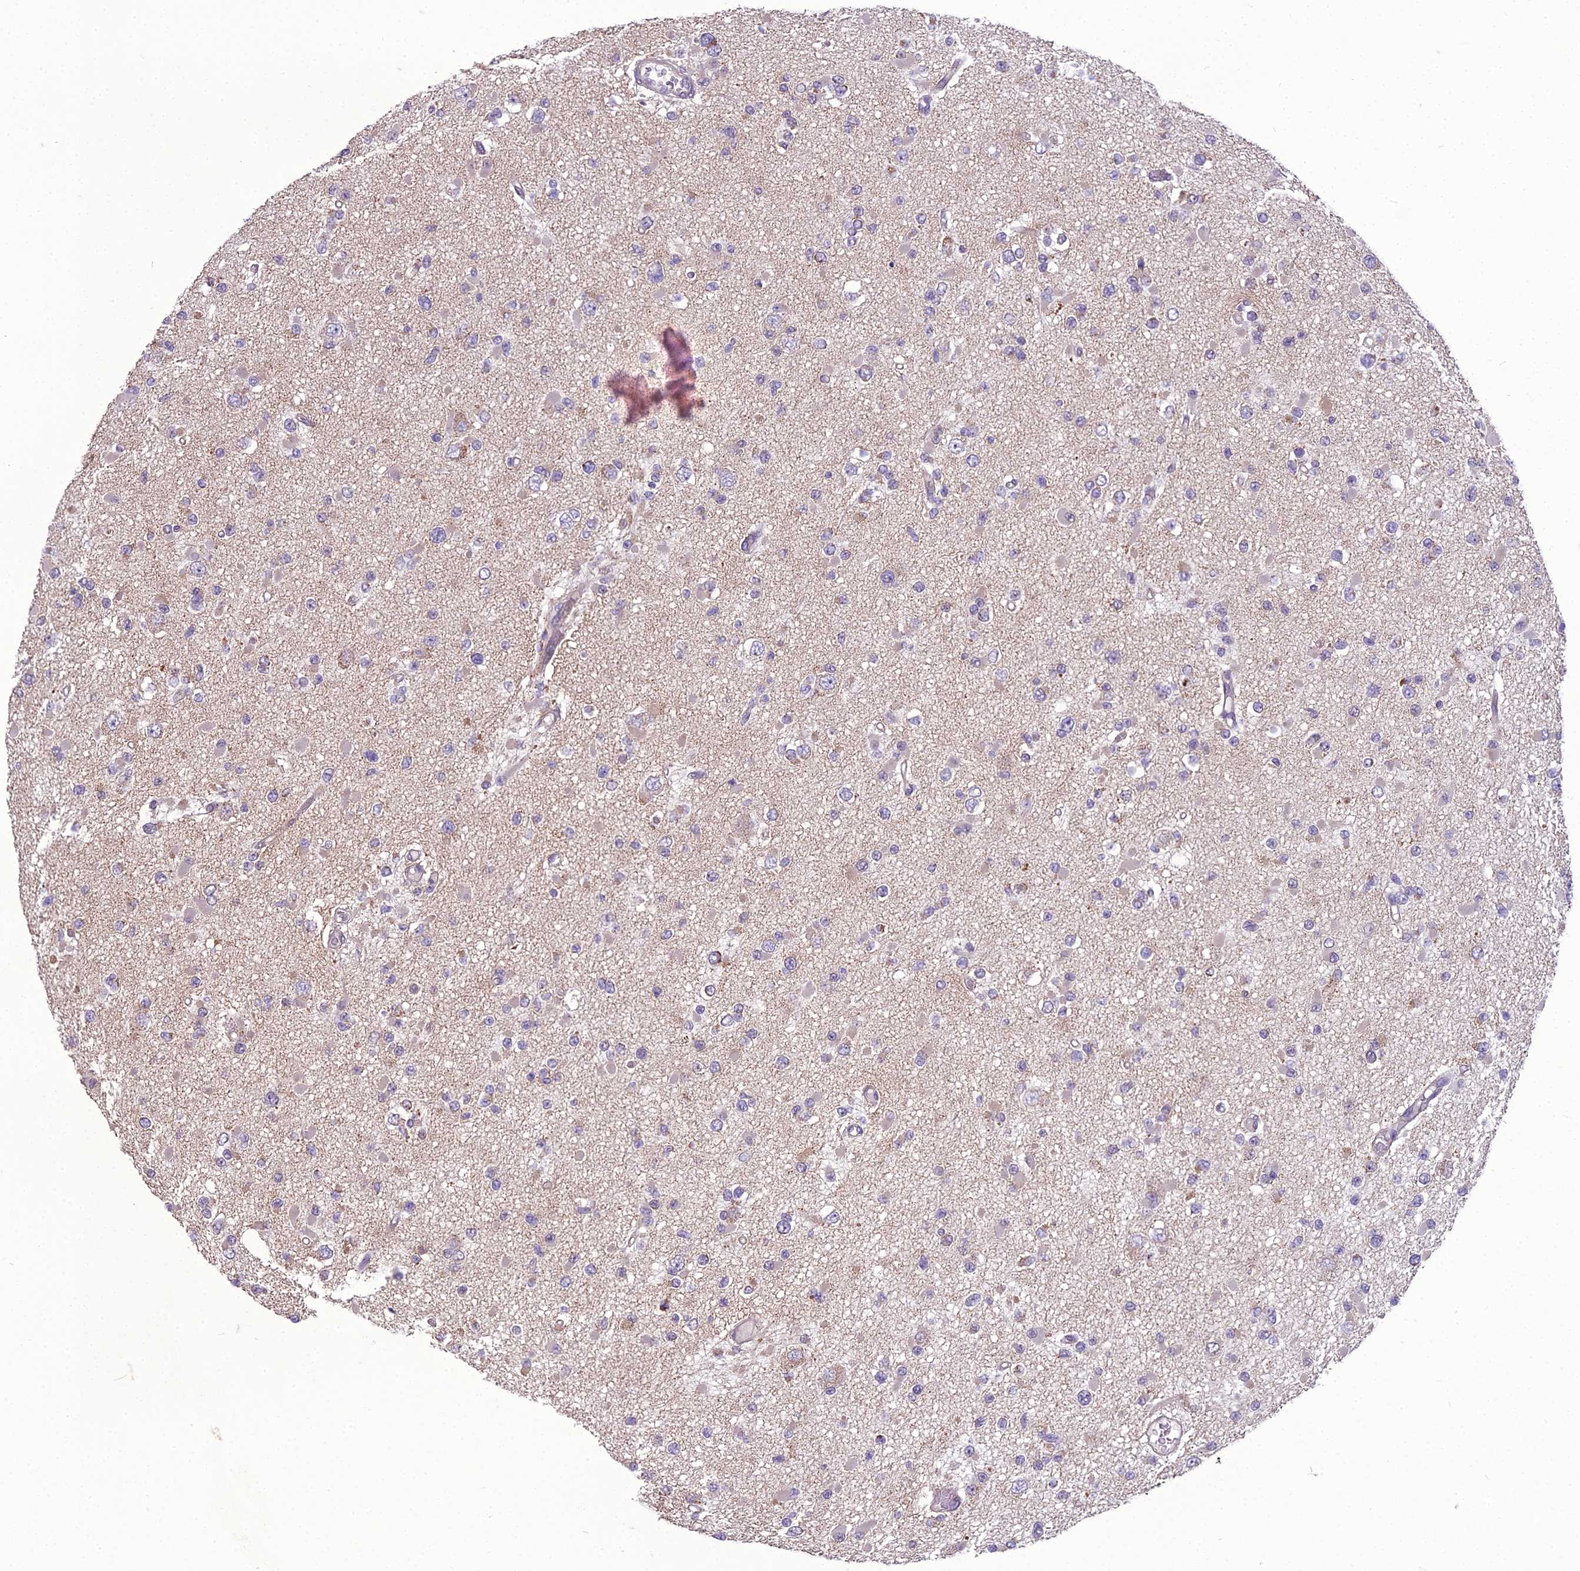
{"staining": {"intensity": "negative", "quantity": "none", "location": "none"}, "tissue": "glioma", "cell_type": "Tumor cells", "image_type": "cancer", "snomed": [{"axis": "morphology", "description": "Glioma, malignant, Low grade"}, {"axis": "topography", "description": "Brain"}], "caption": "The micrograph demonstrates no significant staining in tumor cells of glioma.", "gene": "DUS2", "patient": {"sex": "female", "age": 22}}